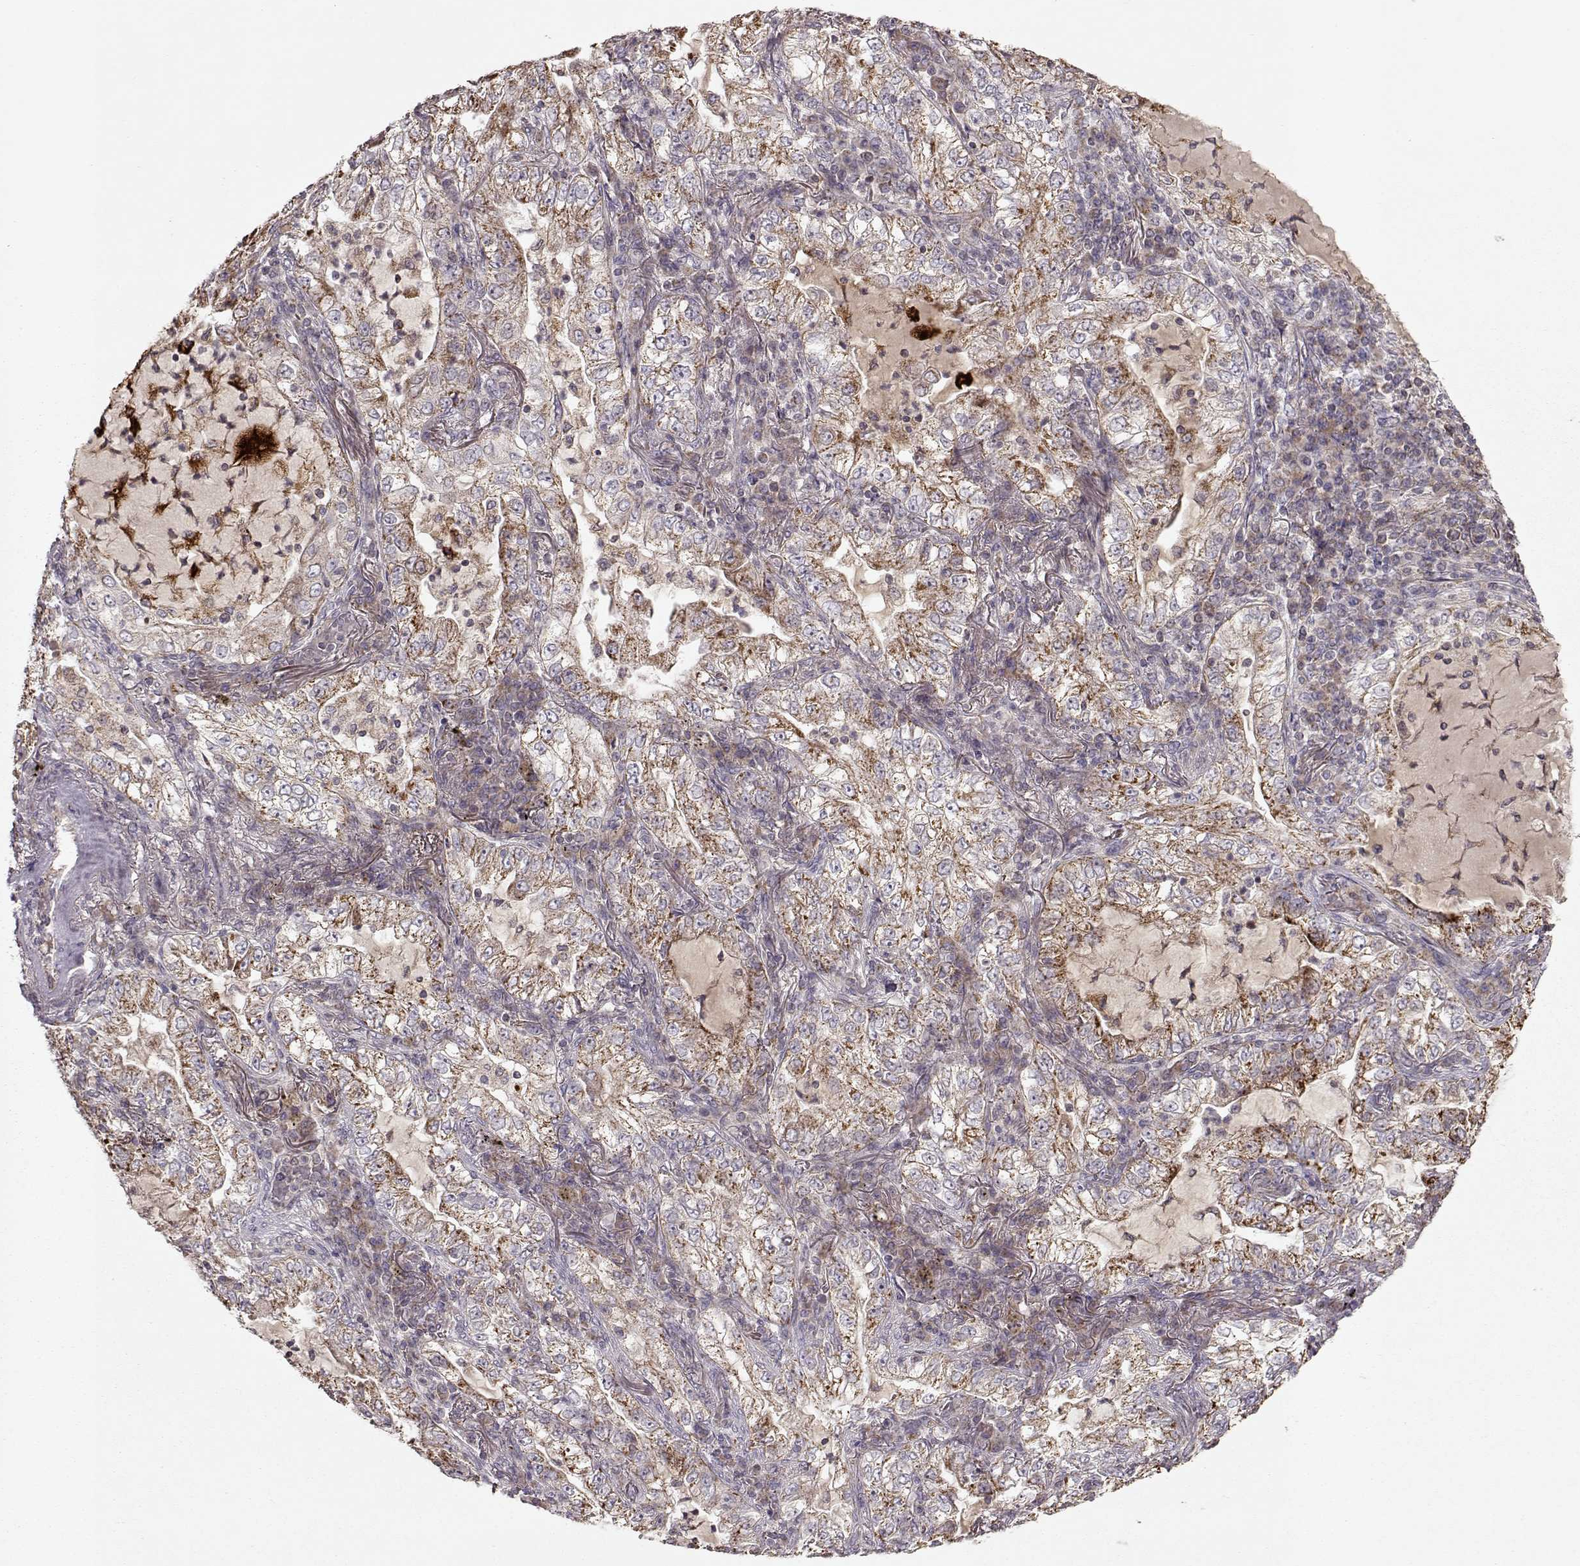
{"staining": {"intensity": "moderate", "quantity": ">75%", "location": "cytoplasmic/membranous"}, "tissue": "lung cancer", "cell_type": "Tumor cells", "image_type": "cancer", "snomed": [{"axis": "morphology", "description": "Adenocarcinoma, NOS"}, {"axis": "topography", "description": "Lung"}], "caption": "An image of human adenocarcinoma (lung) stained for a protein displays moderate cytoplasmic/membranous brown staining in tumor cells. Immunohistochemistry stains the protein in brown and the nuclei are stained blue.", "gene": "CMTM3", "patient": {"sex": "female", "age": 73}}